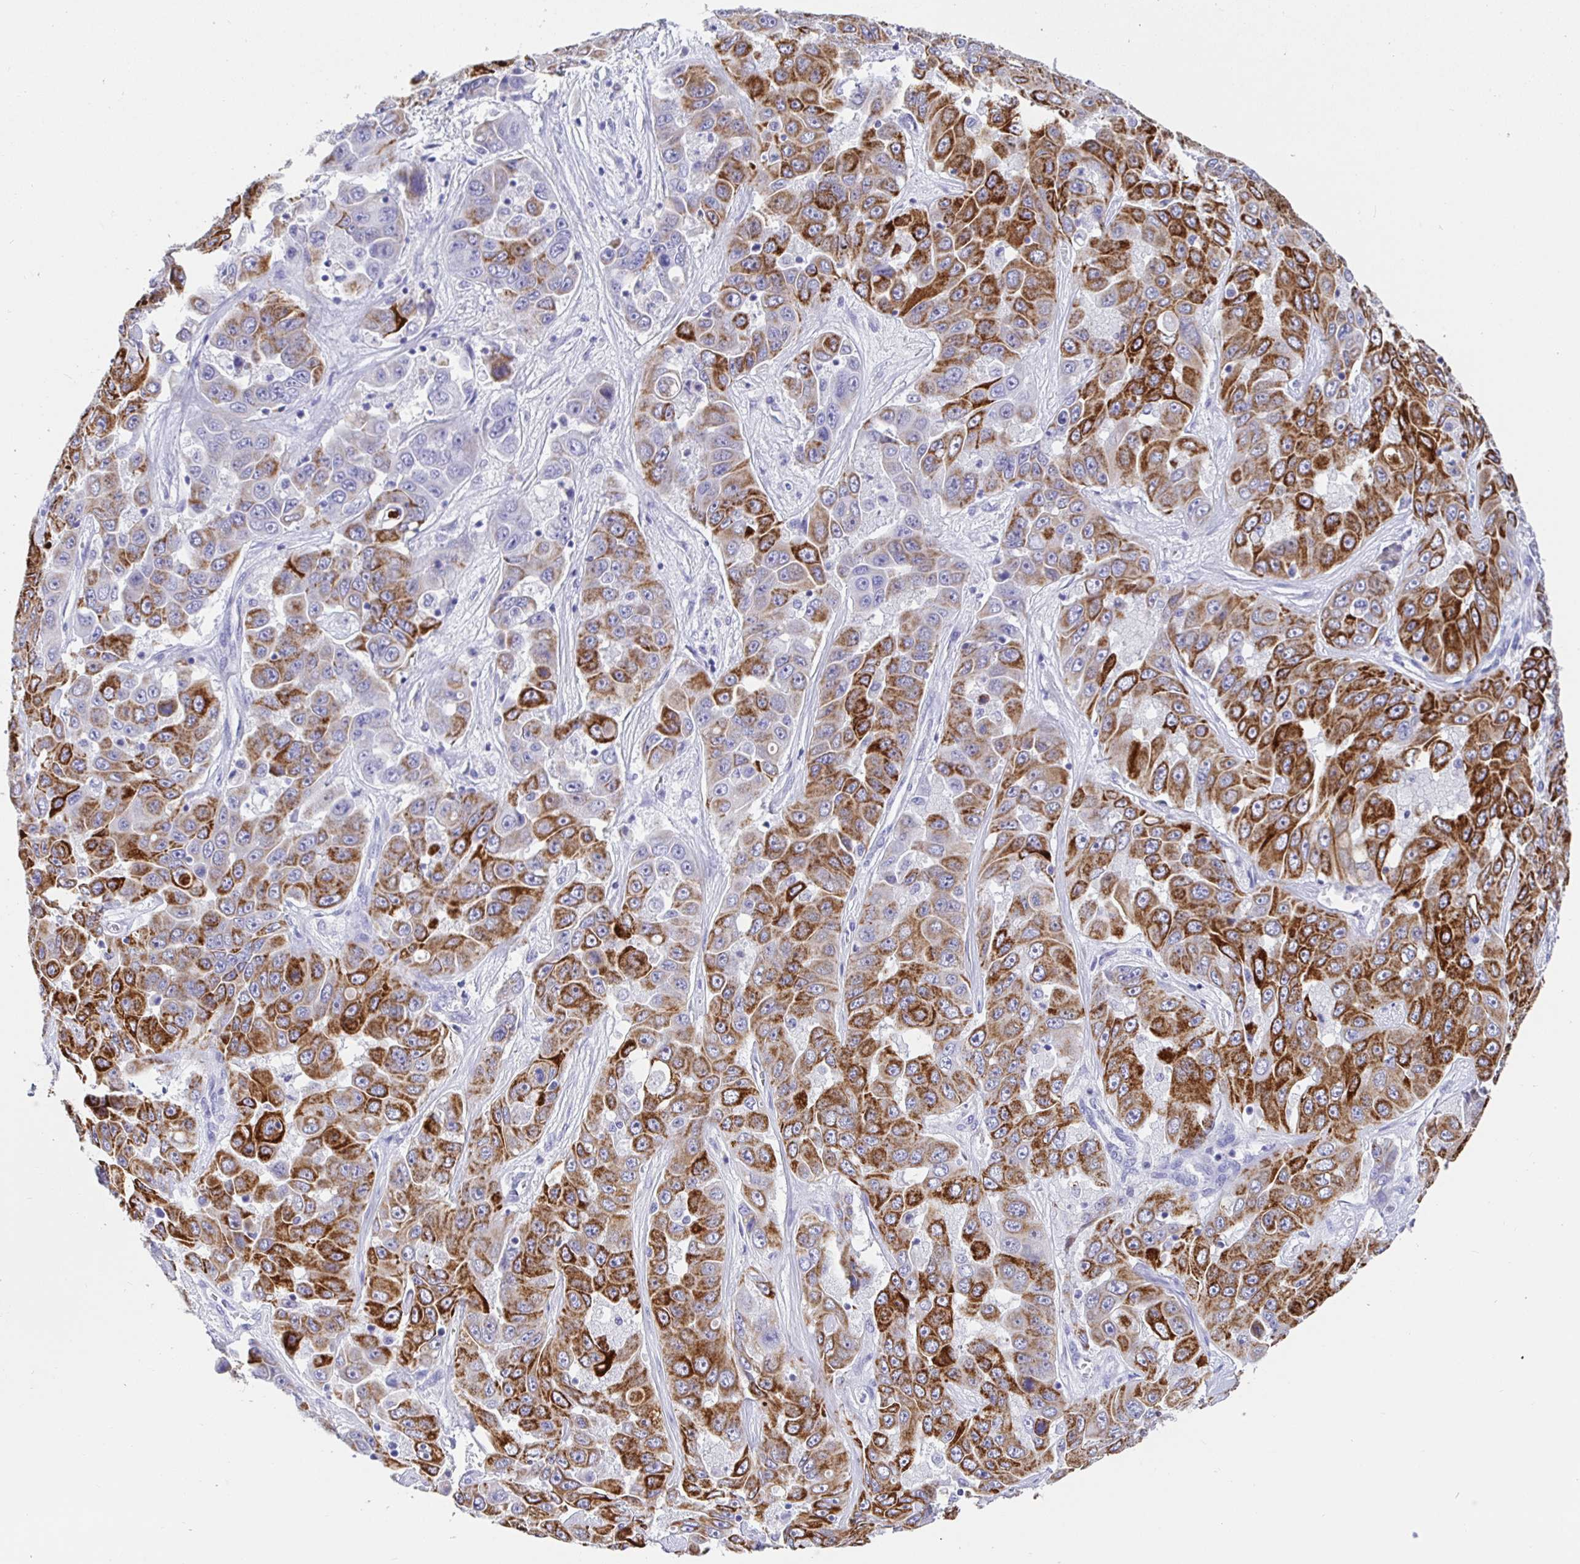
{"staining": {"intensity": "strong", "quantity": "25%-75%", "location": "cytoplasmic/membranous"}, "tissue": "liver cancer", "cell_type": "Tumor cells", "image_type": "cancer", "snomed": [{"axis": "morphology", "description": "Cholangiocarcinoma"}, {"axis": "topography", "description": "Liver"}], "caption": "Tumor cells reveal strong cytoplasmic/membranous expression in about 25%-75% of cells in liver cancer.", "gene": "MAOA", "patient": {"sex": "female", "age": 52}}